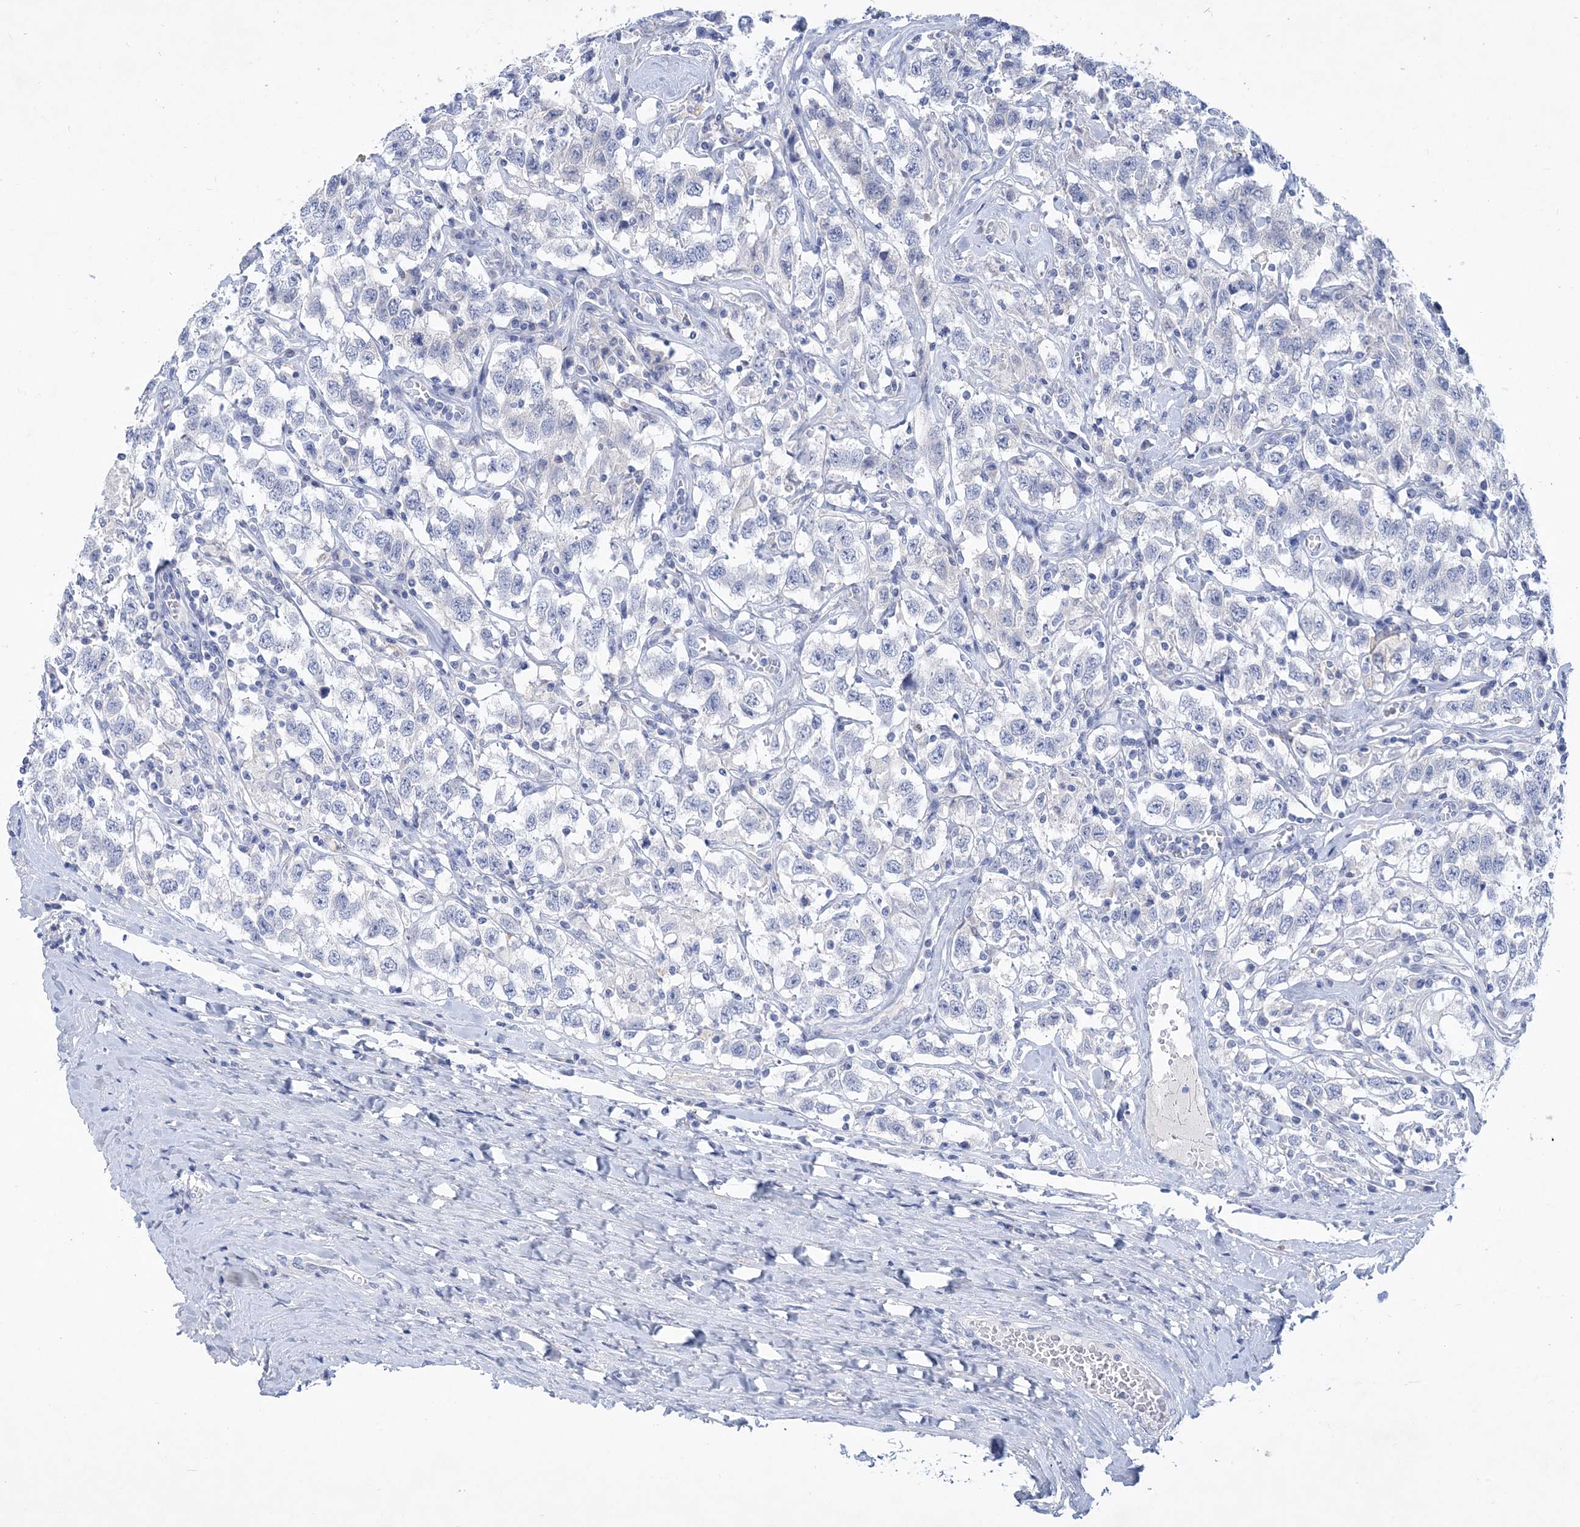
{"staining": {"intensity": "negative", "quantity": "none", "location": "none"}, "tissue": "testis cancer", "cell_type": "Tumor cells", "image_type": "cancer", "snomed": [{"axis": "morphology", "description": "Seminoma, NOS"}, {"axis": "topography", "description": "Testis"}], "caption": "Testis cancer was stained to show a protein in brown. There is no significant expression in tumor cells.", "gene": "COPS8", "patient": {"sex": "male", "age": 41}}